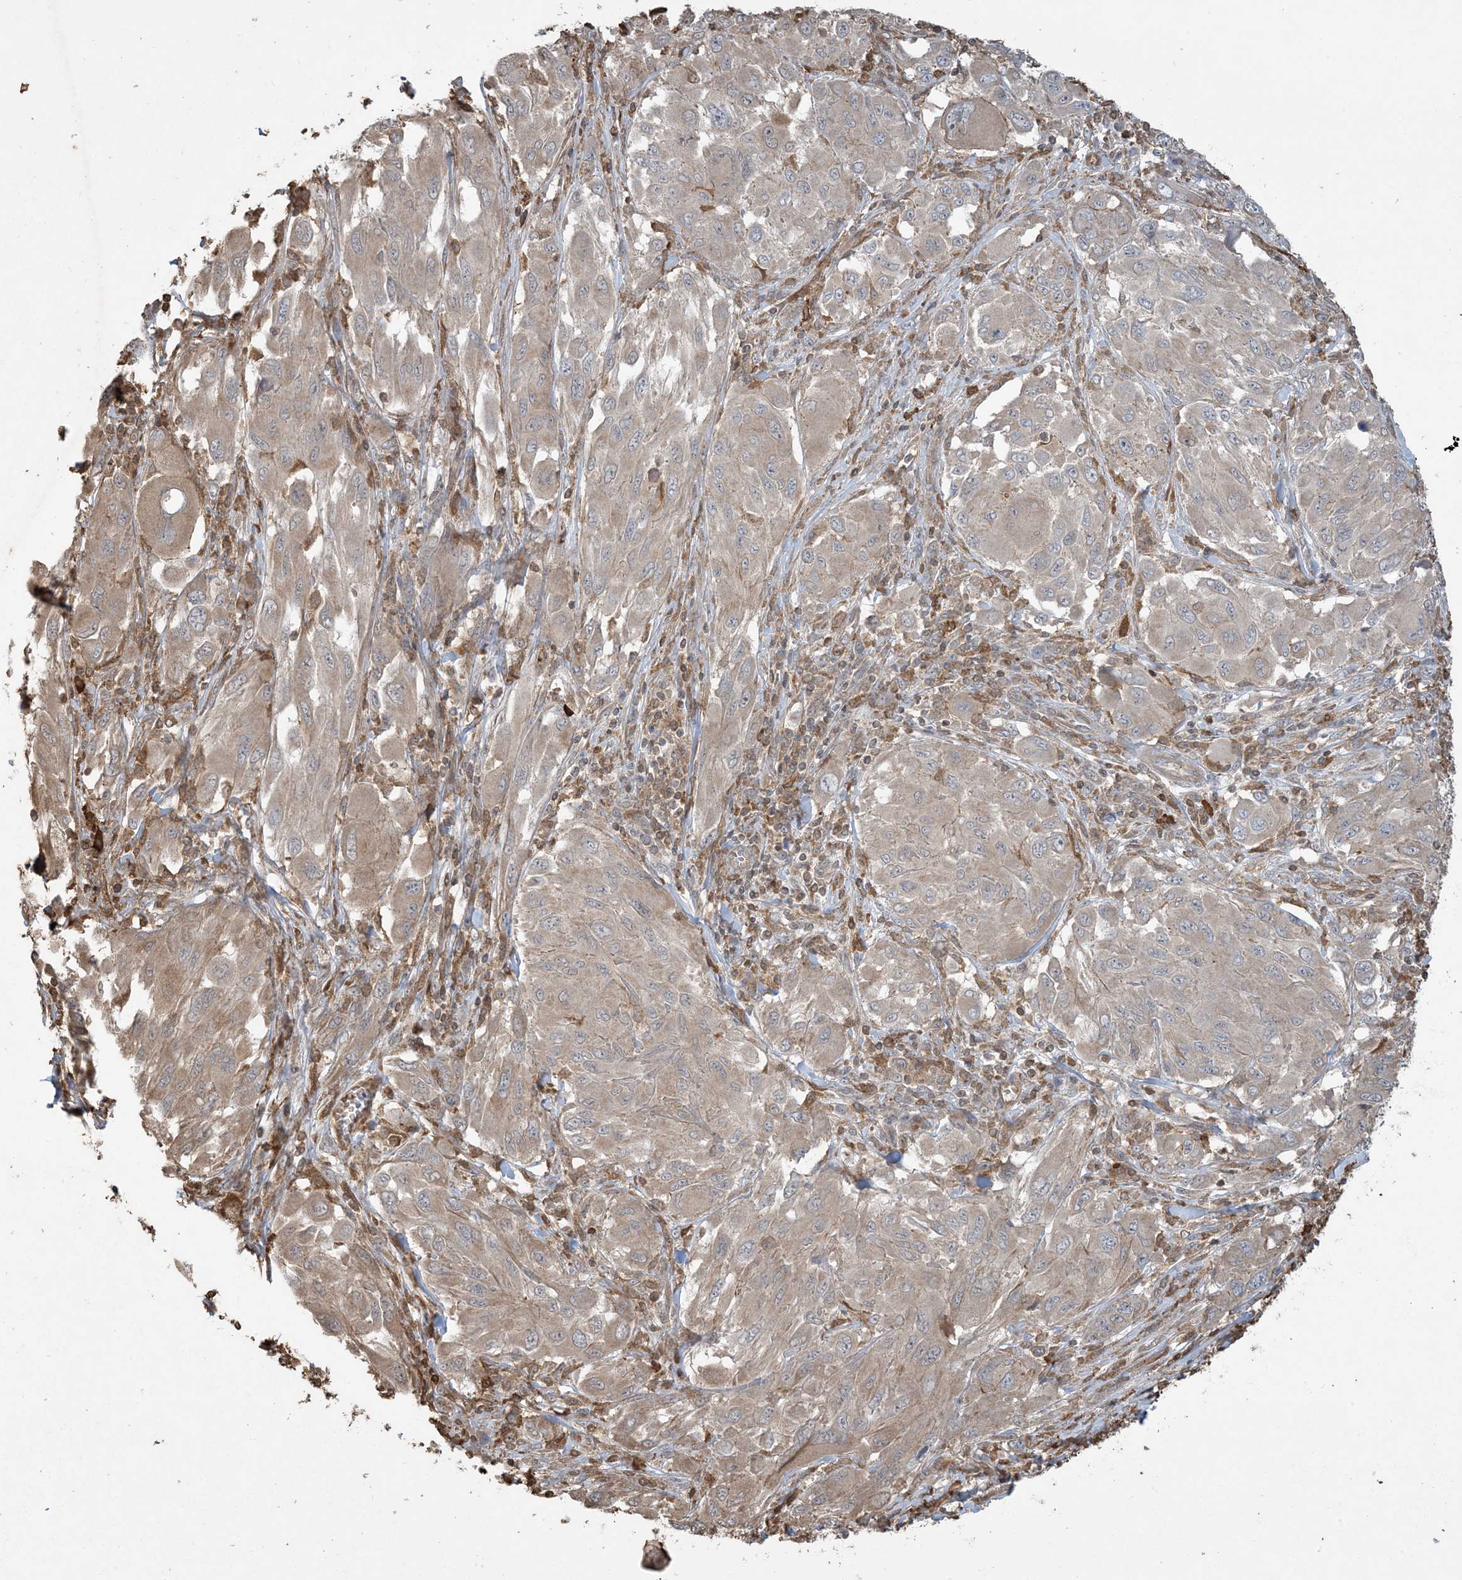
{"staining": {"intensity": "weak", "quantity": ">75%", "location": "cytoplasmic/membranous"}, "tissue": "melanoma", "cell_type": "Tumor cells", "image_type": "cancer", "snomed": [{"axis": "morphology", "description": "Malignant melanoma, NOS"}, {"axis": "topography", "description": "Skin"}], "caption": "Protein expression analysis of human malignant melanoma reveals weak cytoplasmic/membranous staining in about >75% of tumor cells.", "gene": "TMSB4X", "patient": {"sex": "female", "age": 91}}